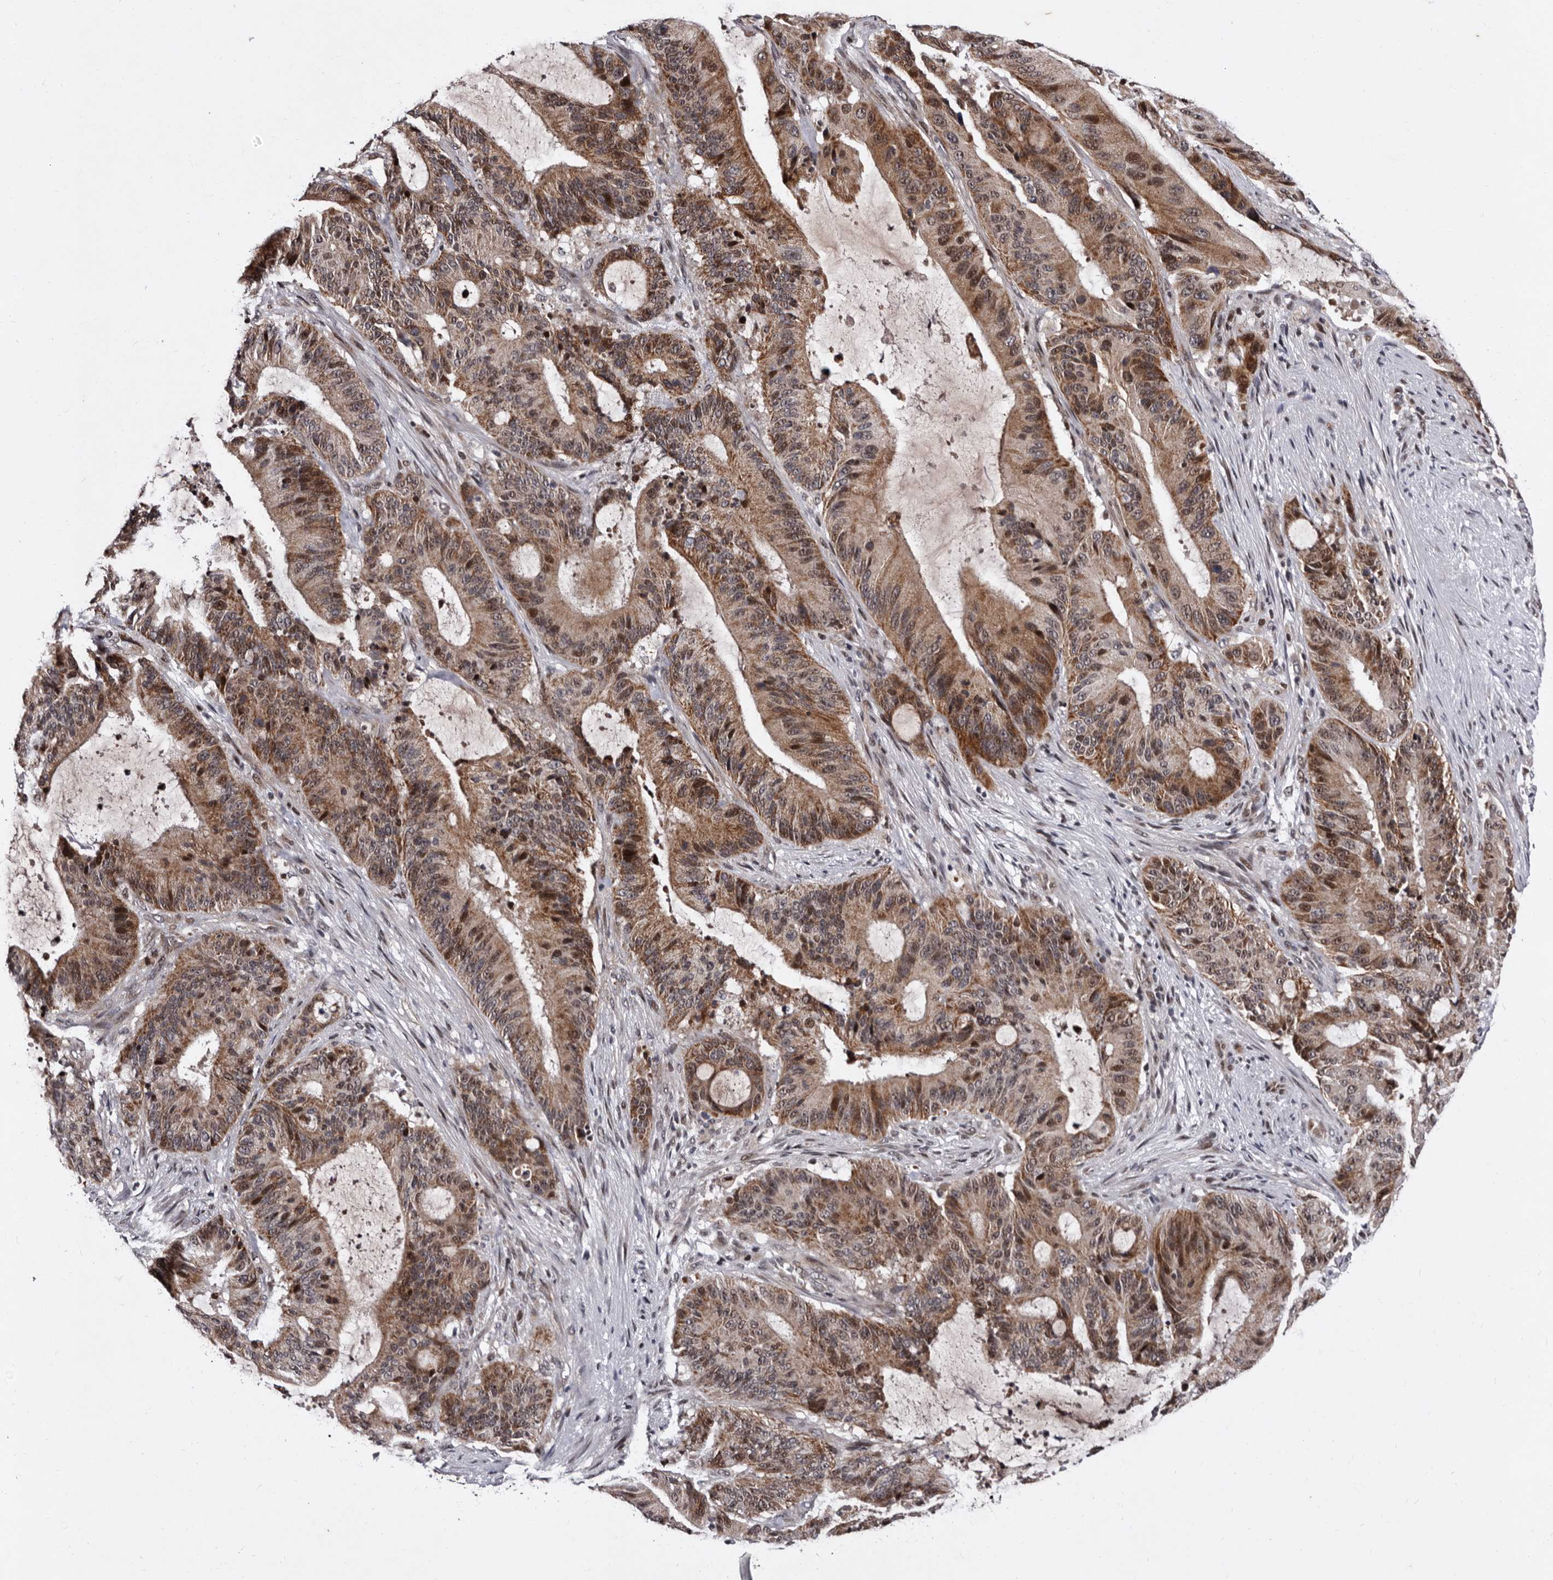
{"staining": {"intensity": "moderate", "quantity": ">75%", "location": "cytoplasmic/membranous,nuclear"}, "tissue": "liver cancer", "cell_type": "Tumor cells", "image_type": "cancer", "snomed": [{"axis": "morphology", "description": "Normal tissue, NOS"}, {"axis": "morphology", "description": "Cholangiocarcinoma"}, {"axis": "topography", "description": "Liver"}, {"axis": "topography", "description": "Peripheral nerve tissue"}], "caption": "Protein expression analysis of human liver cancer (cholangiocarcinoma) reveals moderate cytoplasmic/membranous and nuclear staining in about >75% of tumor cells.", "gene": "TNKS", "patient": {"sex": "female", "age": 73}}